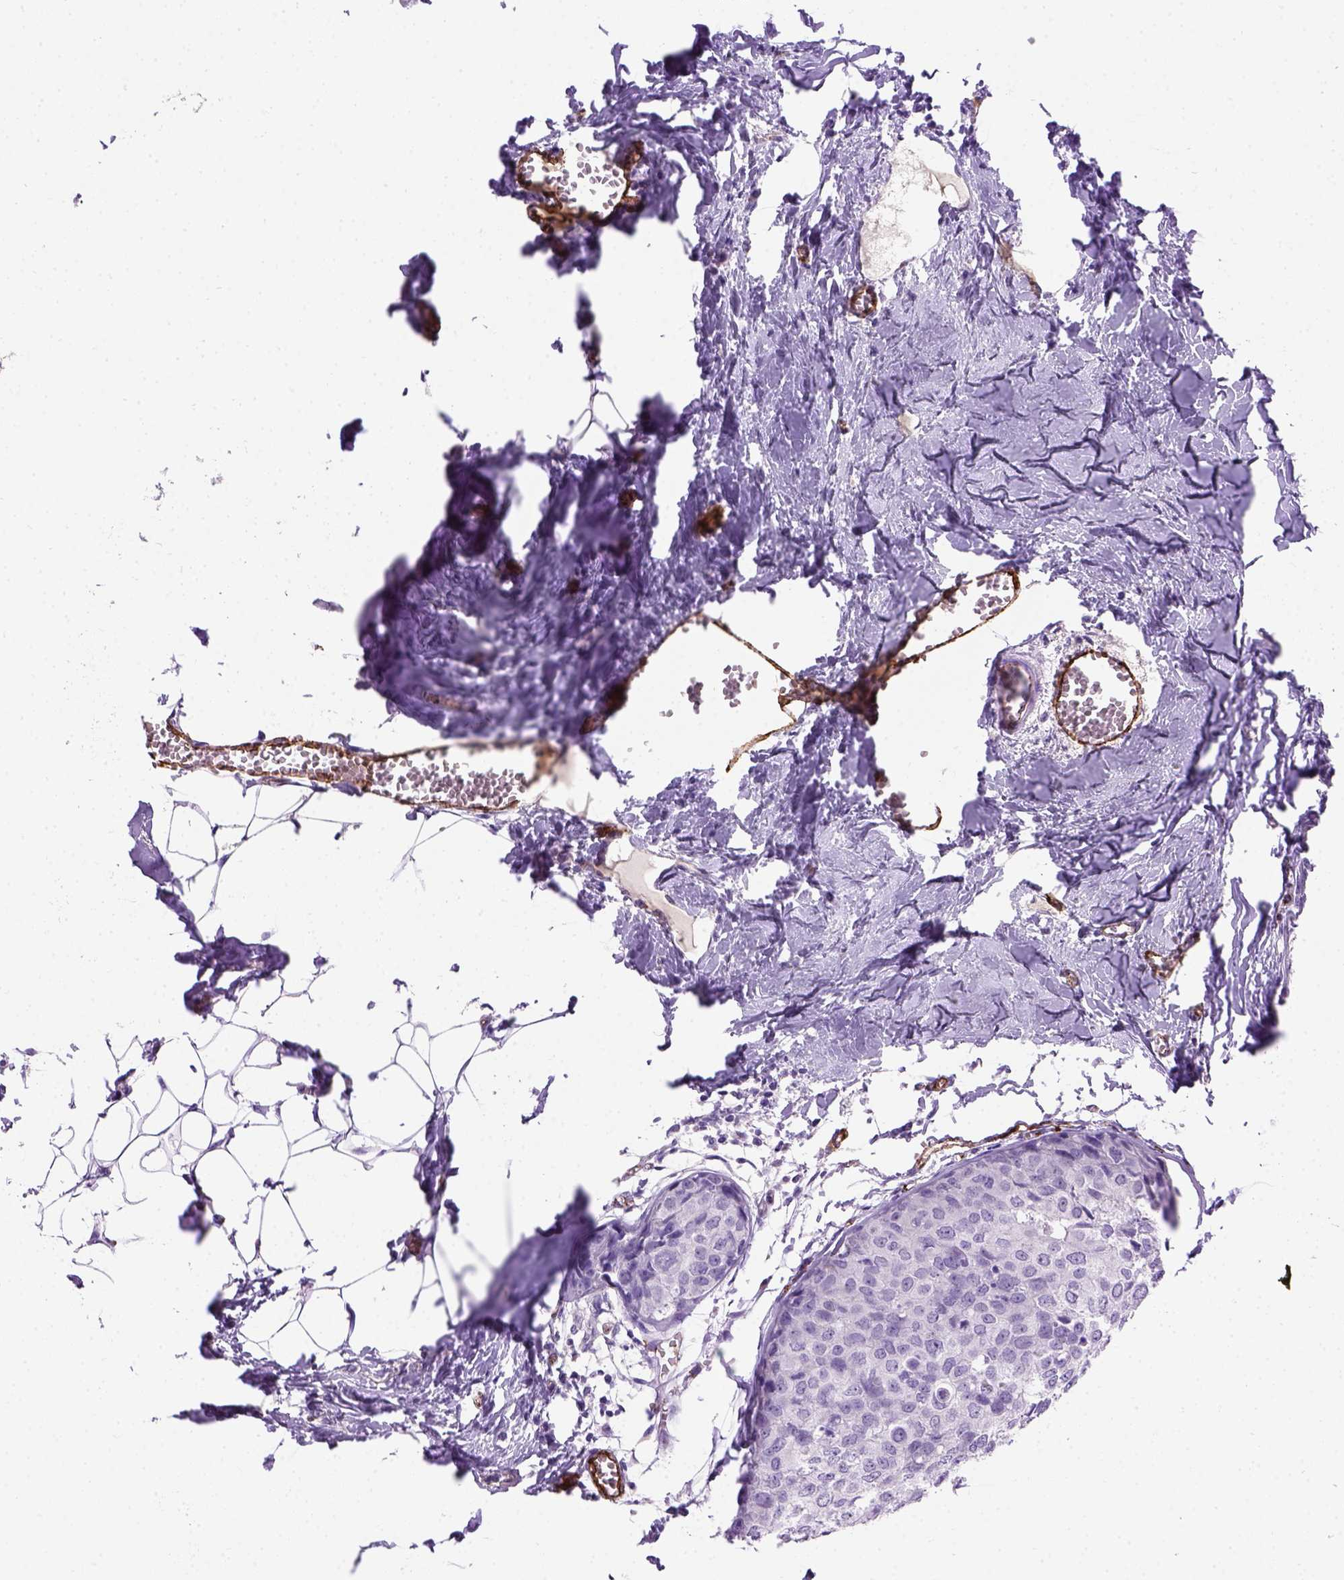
{"staining": {"intensity": "negative", "quantity": "none", "location": "none"}, "tissue": "breast cancer", "cell_type": "Tumor cells", "image_type": "cancer", "snomed": [{"axis": "morphology", "description": "Duct carcinoma"}, {"axis": "topography", "description": "Breast"}], "caption": "Tumor cells show no significant protein staining in breast invasive ductal carcinoma.", "gene": "VWF", "patient": {"sex": "female", "age": 38}}